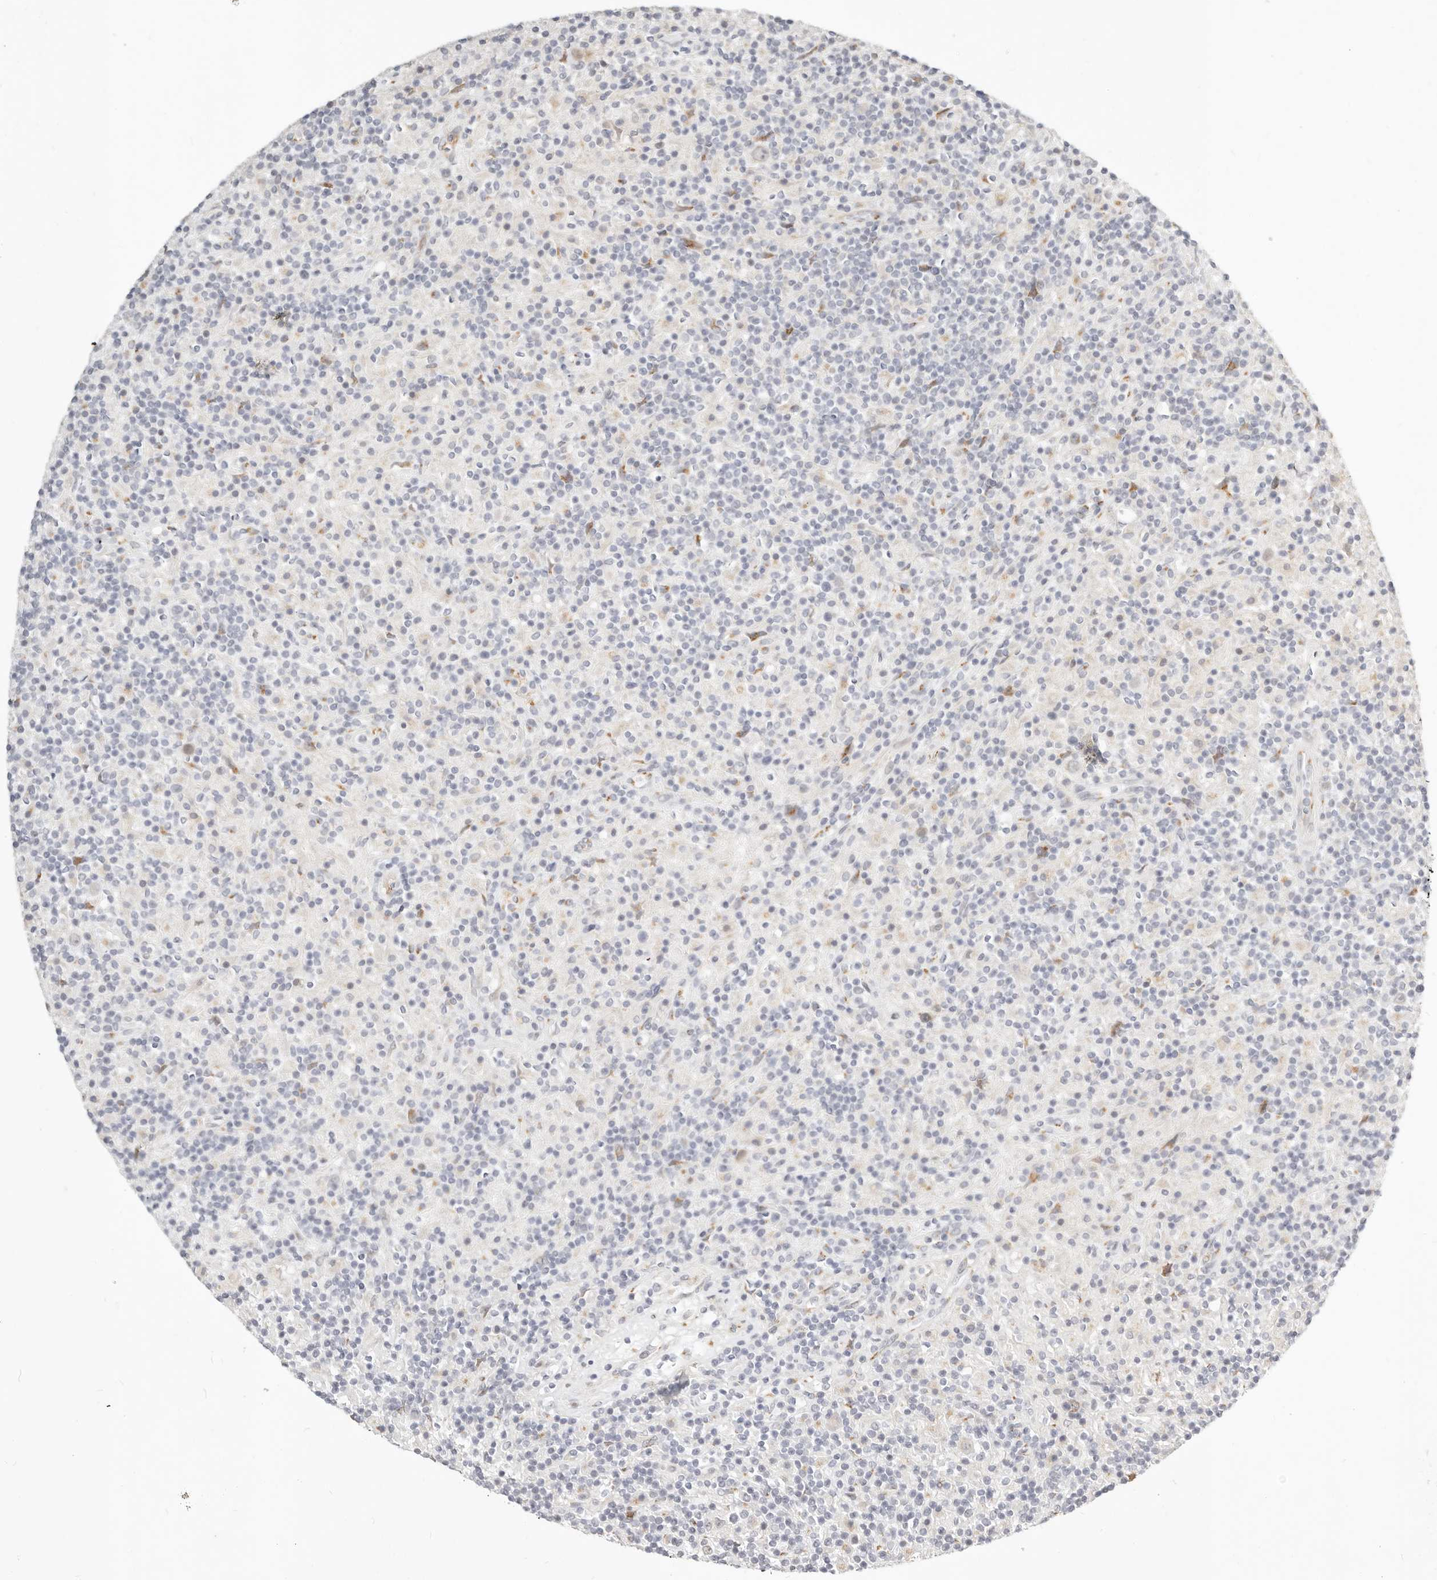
{"staining": {"intensity": "negative", "quantity": "none", "location": "none"}, "tissue": "lymphoma", "cell_type": "Tumor cells", "image_type": "cancer", "snomed": [{"axis": "morphology", "description": "Hodgkin's disease, NOS"}, {"axis": "topography", "description": "Lymph node"}], "caption": "Immunohistochemistry (IHC) of human lymphoma reveals no expression in tumor cells.", "gene": "FAM20B", "patient": {"sex": "male", "age": 70}}